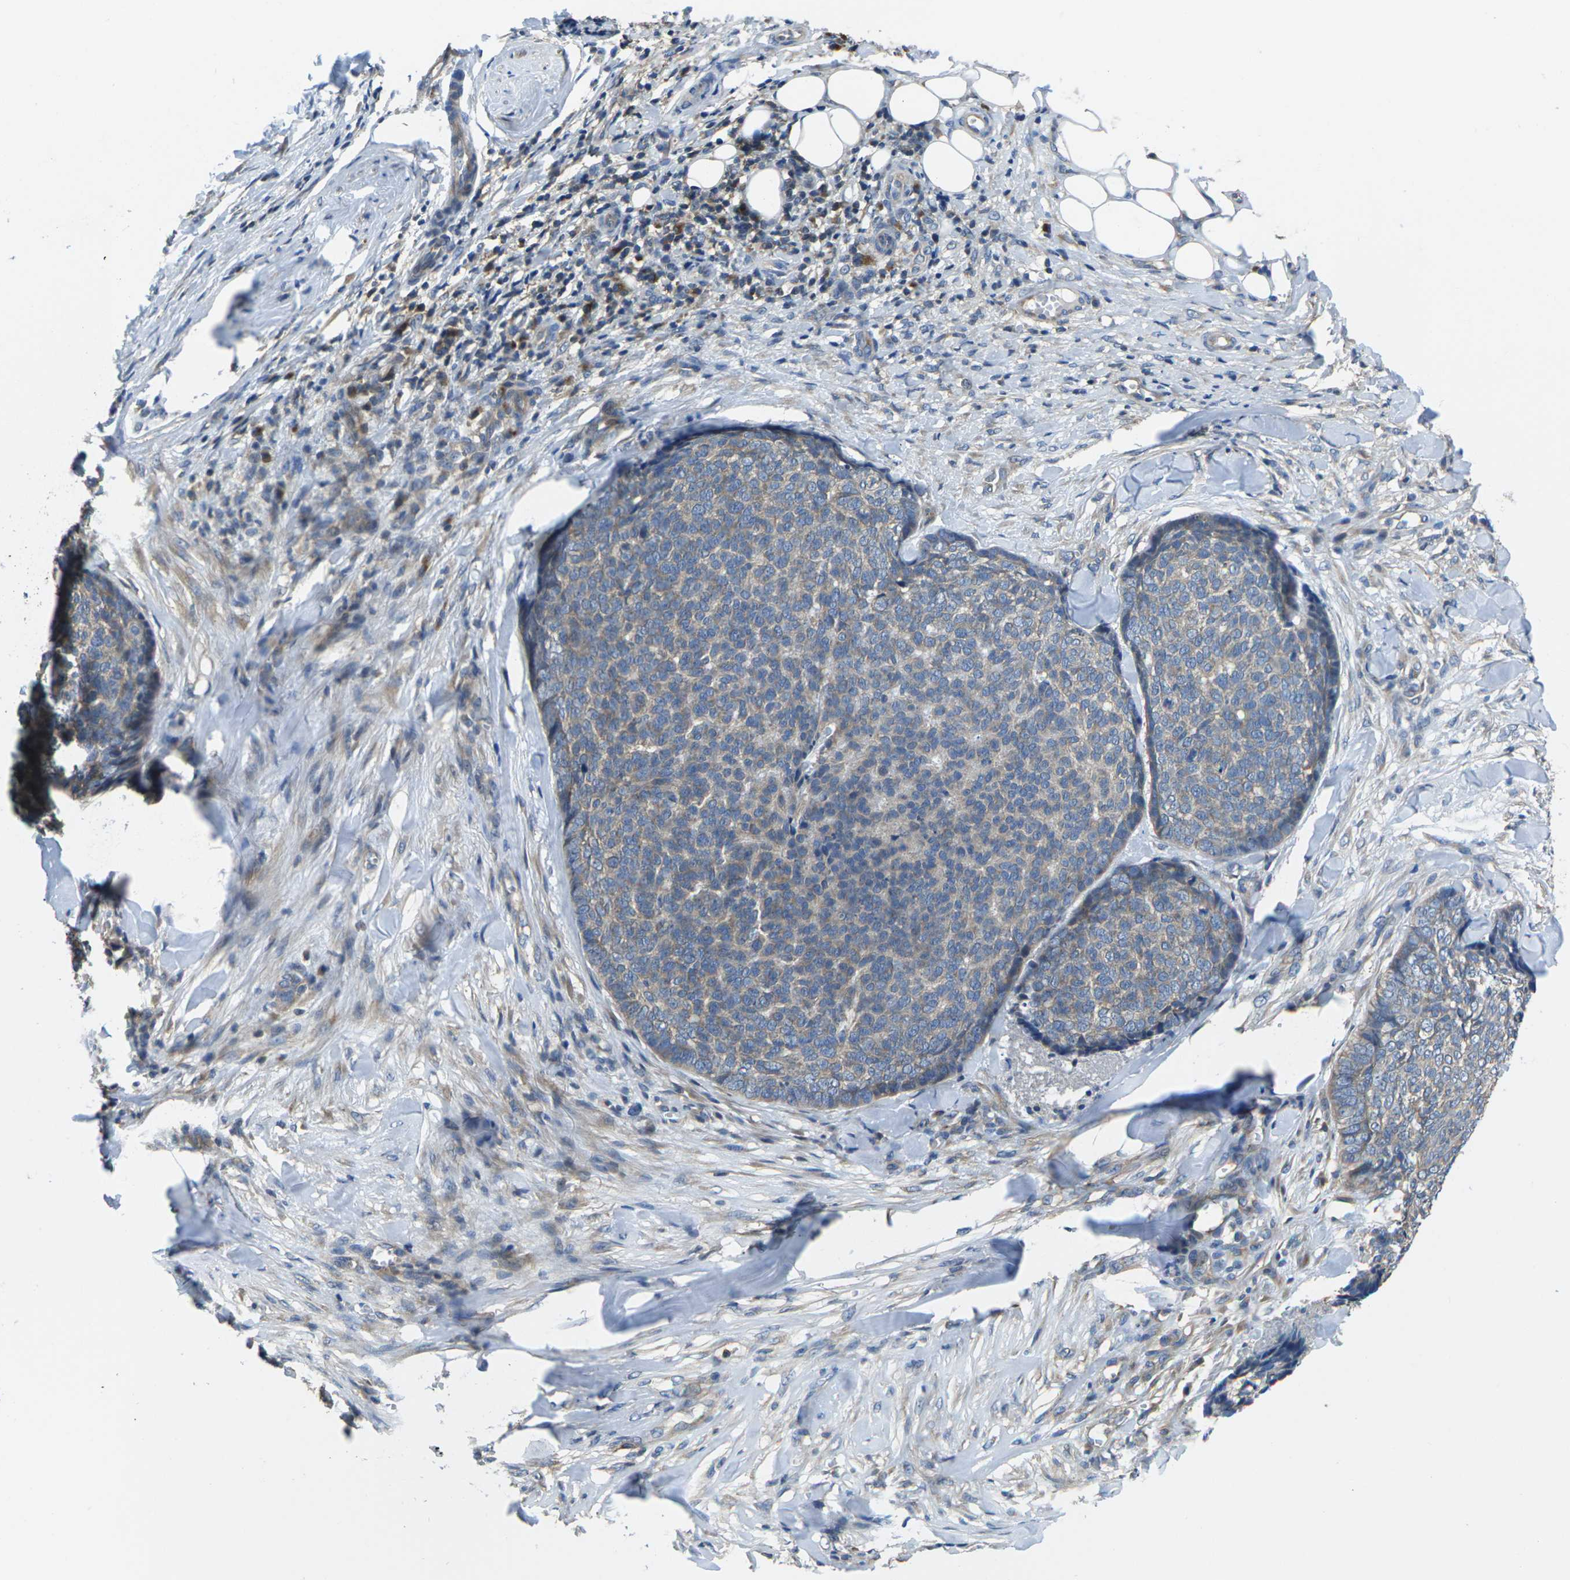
{"staining": {"intensity": "weak", "quantity": "25%-75%", "location": "cytoplasmic/membranous"}, "tissue": "skin cancer", "cell_type": "Tumor cells", "image_type": "cancer", "snomed": [{"axis": "morphology", "description": "Basal cell carcinoma"}, {"axis": "topography", "description": "Skin"}], "caption": "Protein expression analysis of skin cancer (basal cell carcinoma) exhibits weak cytoplasmic/membranous expression in about 25%-75% of tumor cells.", "gene": "TMCC2", "patient": {"sex": "male", "age": 84}}